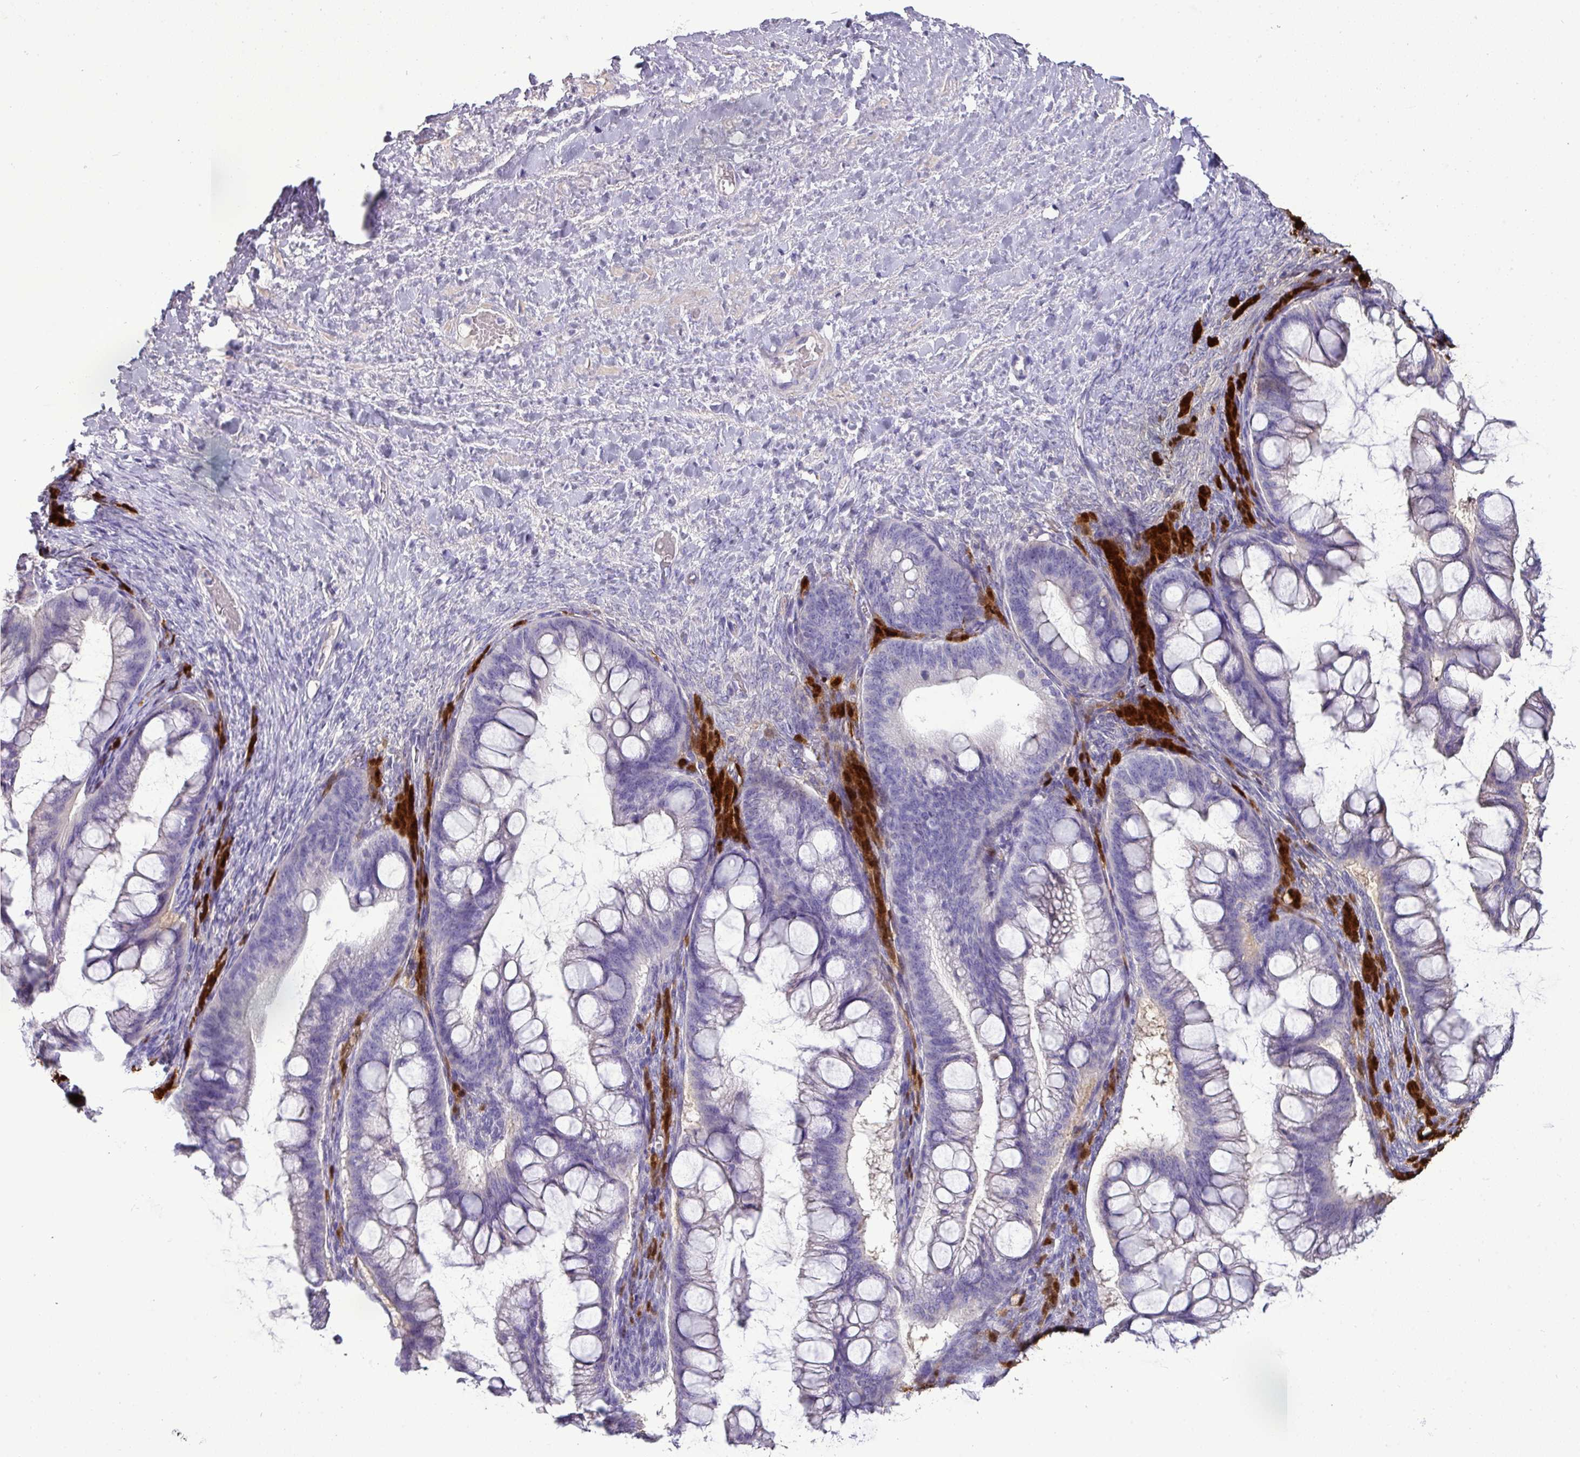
{"staining": {"intensity": "negative", "quantity": "none", "location": "none"}, "tissue": "ovarian cancer", "cell_type": "Tumor cells", "image_type": "cancer", "snomed": [{"axis": "morphology", "description": "Cystadenocarcinoma, mucinous, NOS"}, {"axis": "topography", "description": "Ovary"}], "caption": "Immunohistochemical staining of ovarian cancer exhibits no significant staining in tumor cells. Nuclei are stained in blue.", "gene": "GSTA3", "patient": {"sex": "female", "age": 73}}